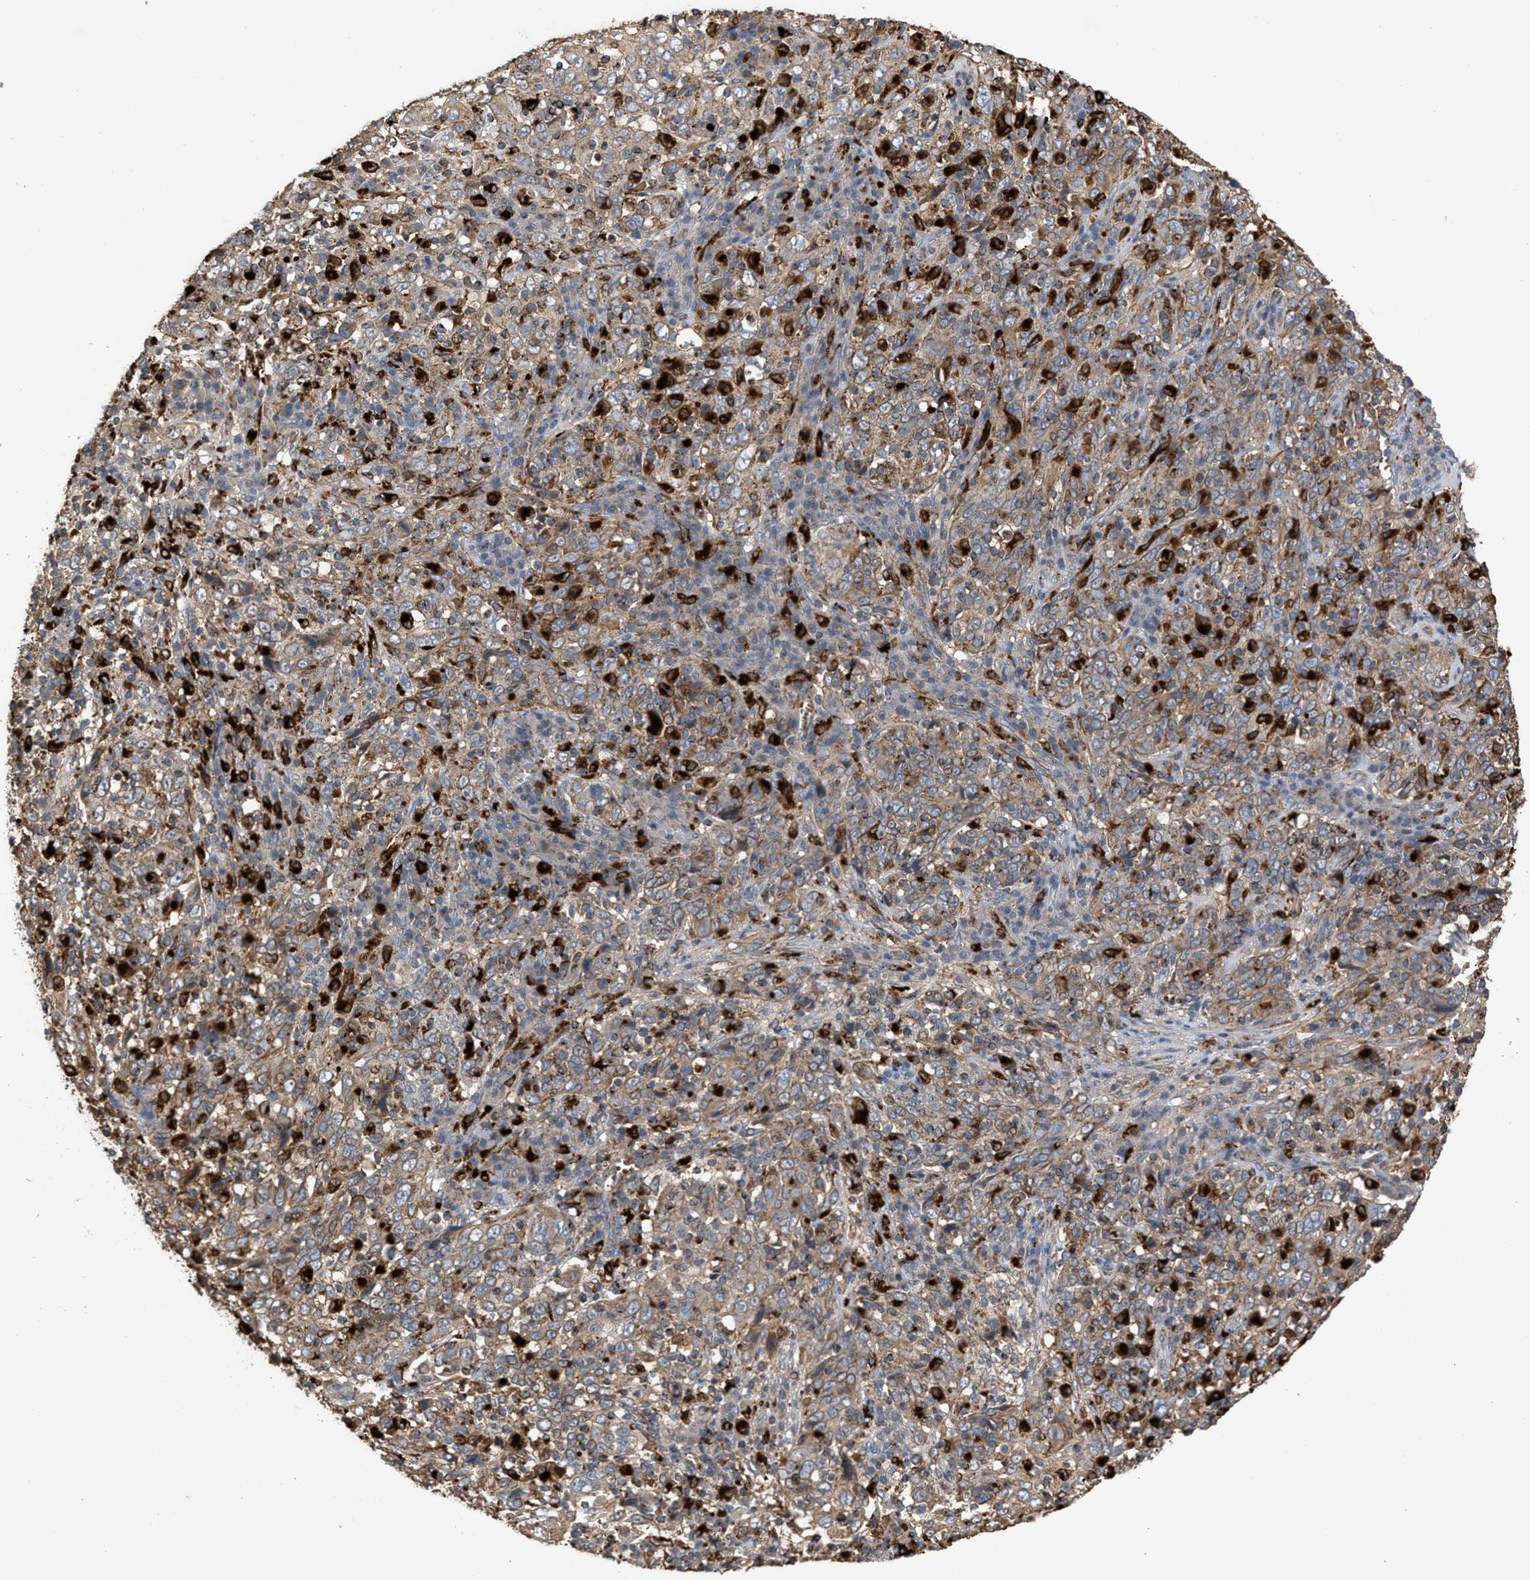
{"staining": {"intensity": "weak", "quantity": ">75%", "location": "cytoplasmic/membranous"}, "tissue": "cervical cancer", "cell_type": "Tumor cells", "image_type": "cancer", "snomed": [{"axis": "morphology", "description": "Squamous cell carcinoma, NOS"}, {"axis": "topography", "description": "Cervix"}], "caption": "Immunohistochemical staining of cervical cancer (squamous cell carcinoma) displays low levels of weak cytoplasmic/membranous protein staining in approximately >75% of tumor cells.", "gene": "ELMO3", "patient": {"sex": "female", "age": 46}}